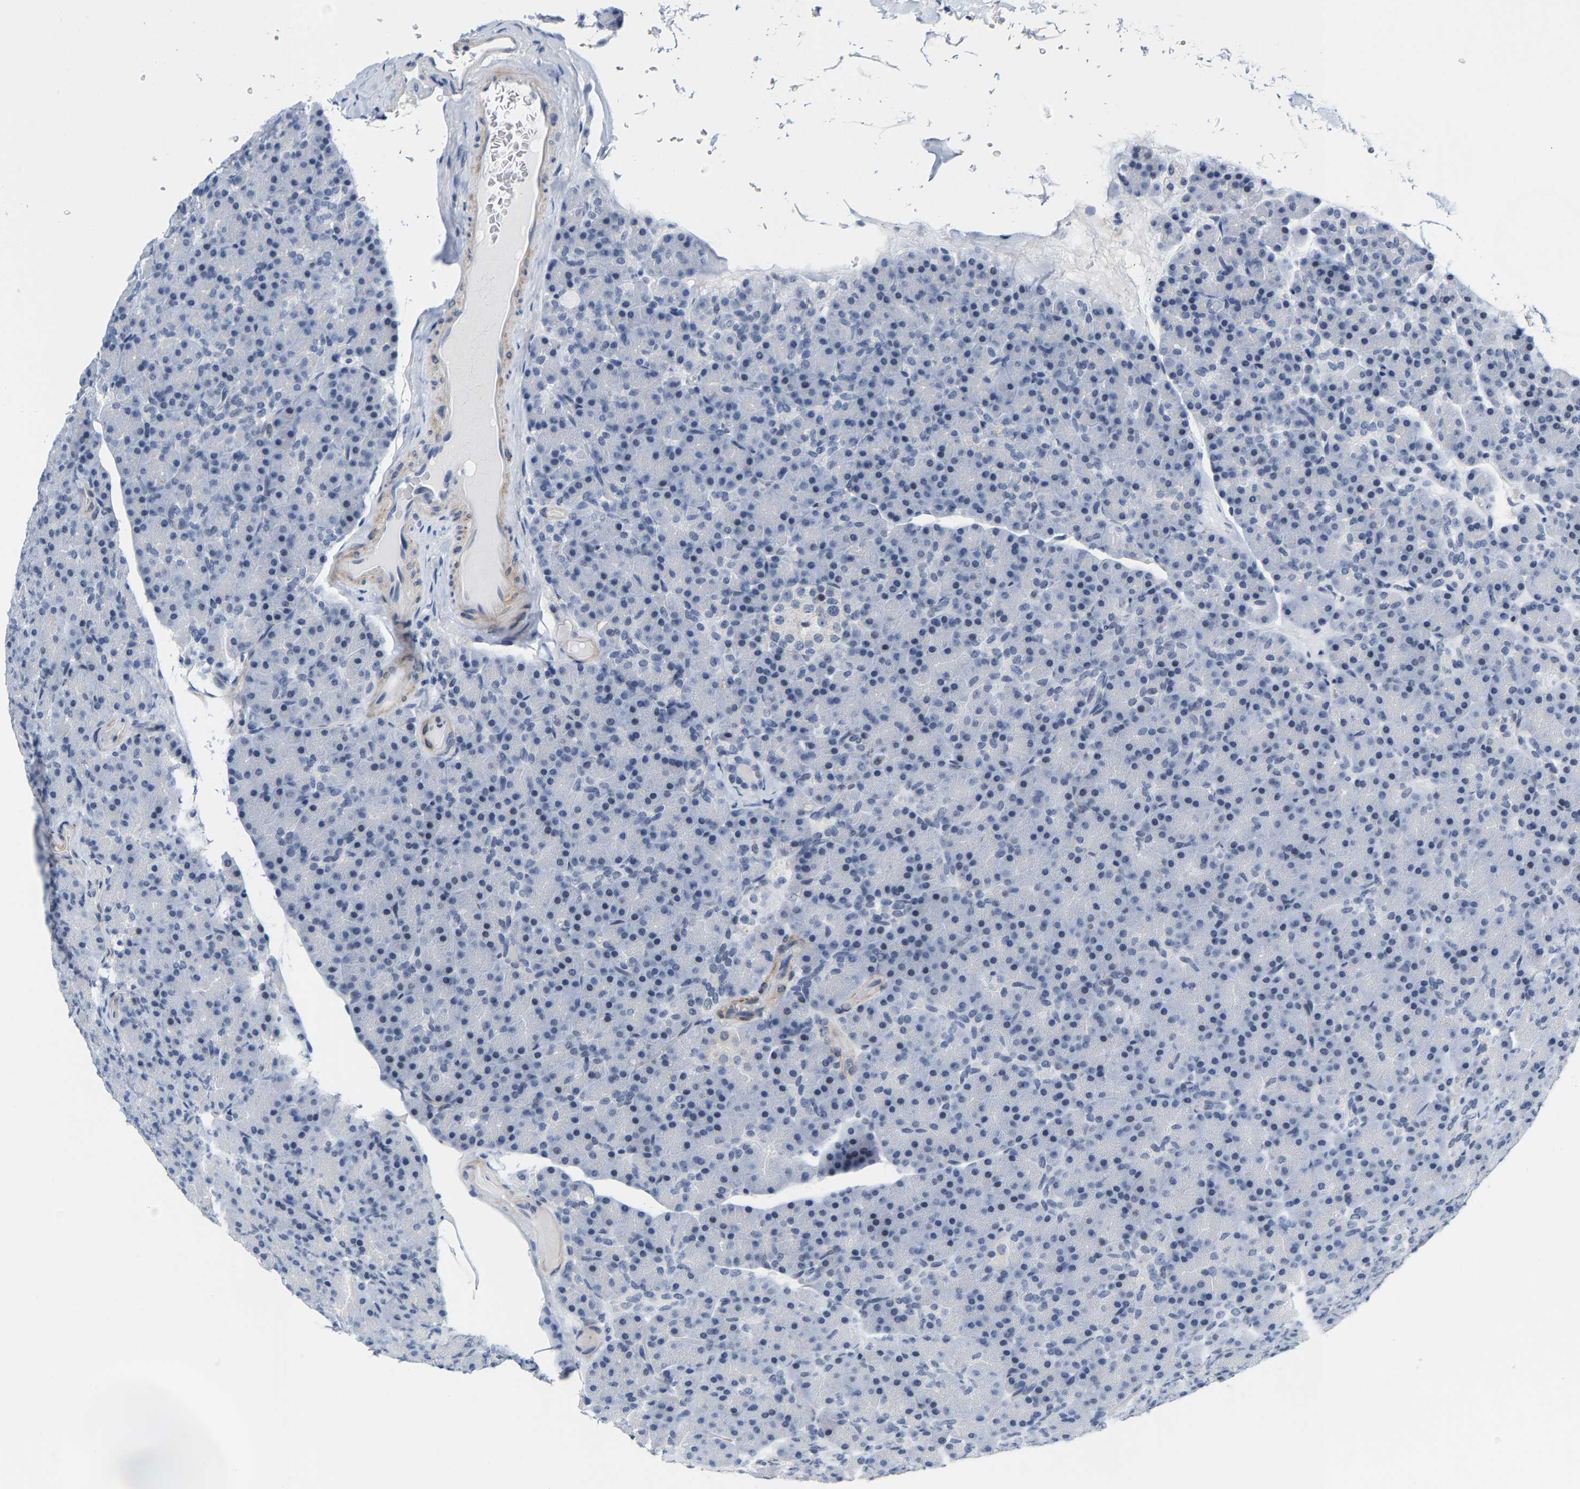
{"staining": {"intensity": "negative", "quantity": "none", "location": "none"}, "tissue": "pancreas", "cell_type": "Exocrine glandular cells", "image_type": "normal", "snomed": [{"axis": "morphology", "description": "Normal tissue, NOS"}, {"axis": "topography", "description": "Pancreas"}], "caption": "The micrograph exhibits no significant expression in exocrine glandular cells of pancreas.", "gene": "FAM180A", "patient": {"sex": "female", "age": 43}}